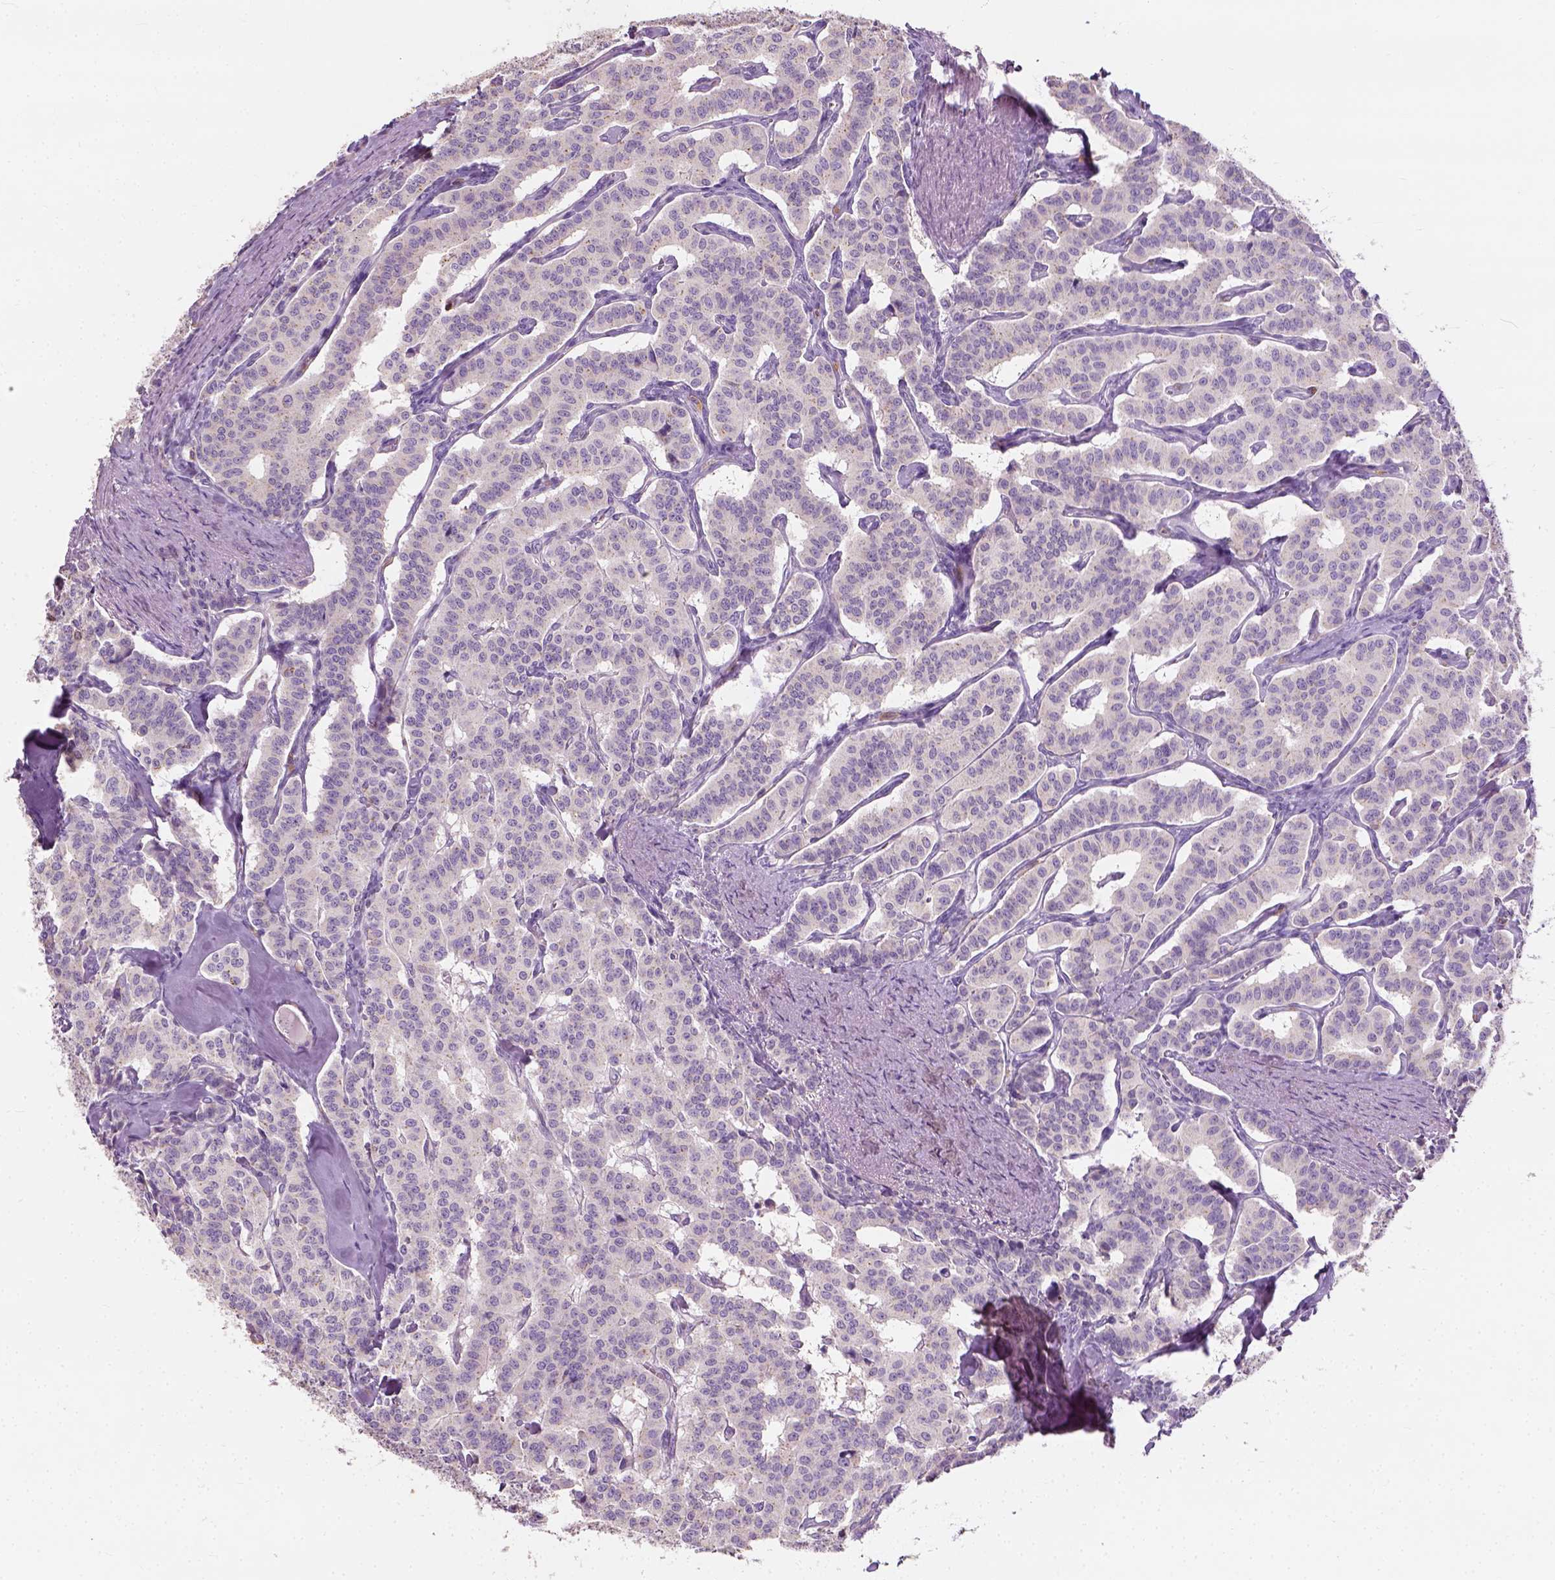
{"staining": {"intensity": "negative", "quantity": "none", "location": "none"}, "tissue": "carcinoid", "cell_type": "Tumor cells", "image_type": "cancer", "snomed": [{"axis": "morphology", "description": "Carcinoid, malignant, NOS"}, {"axis": "topography", "description": "Lung"}], "caption": "Micrograph shows no significant protein staining in tumor cells of carcinoid. Nuclei are stained in blue.", "gene": "DHCR24", "patient": {"sex": "female", "age": 46}}